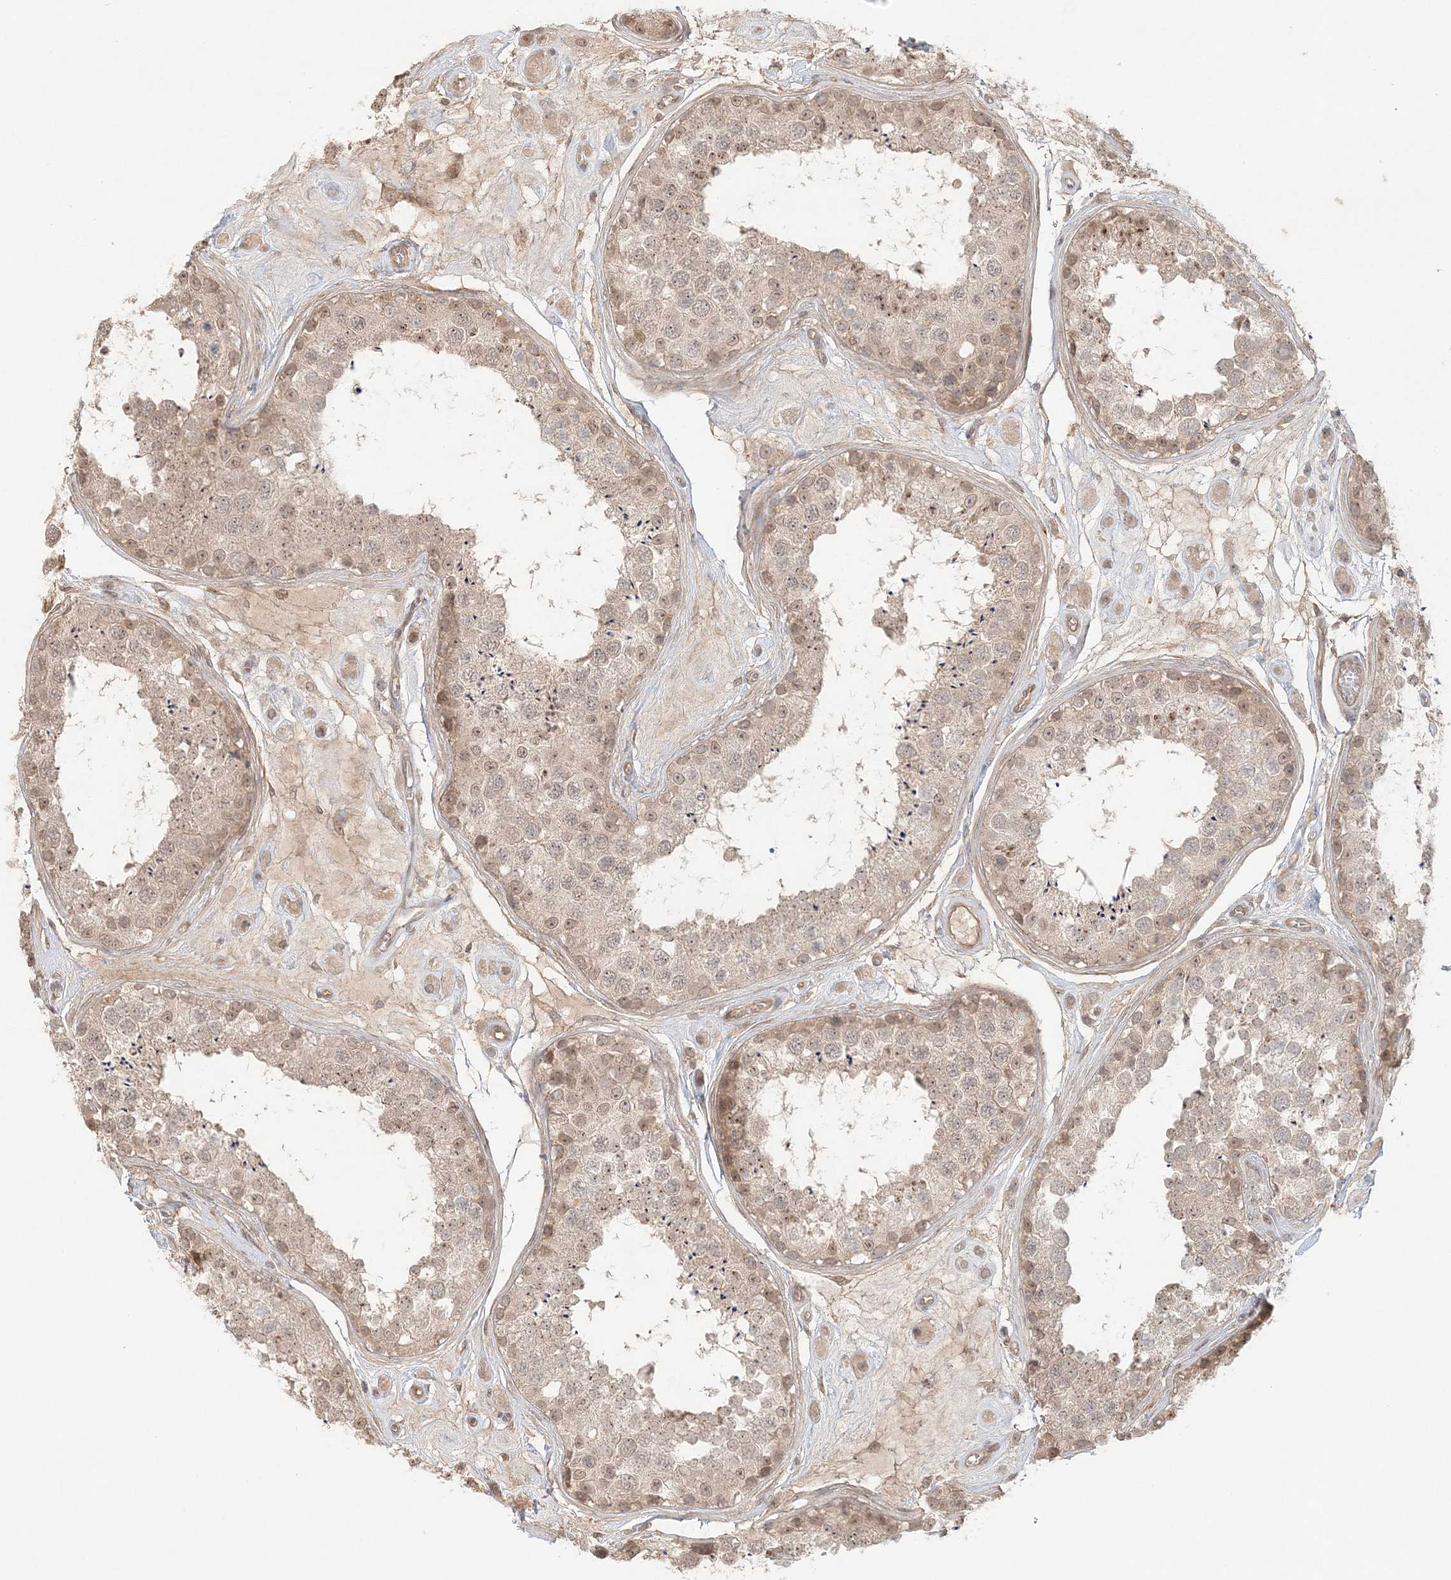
{"staining": {"intensity": "weak", "quantity": ">75%", "location": "cytoplasmic/membranous,nuclear"}, "tissue": "testis", "cell_type": "Cells in seminiferous ducts", "image_type": "normal", "snomed": [{"axis": "morphology", "description": "Normal tissue, NOS"}, {"axis": "topography", "description": "Testis"}], "caption": "Brown immunohistochemical staining in benign human testis demonstrates weak cytoplasmic/membranous,nuclear expression in about >75% of cells in seminiferous ducts.", "gene": "KIAA0232", "patient": {"sex": "male", "age": 25}}